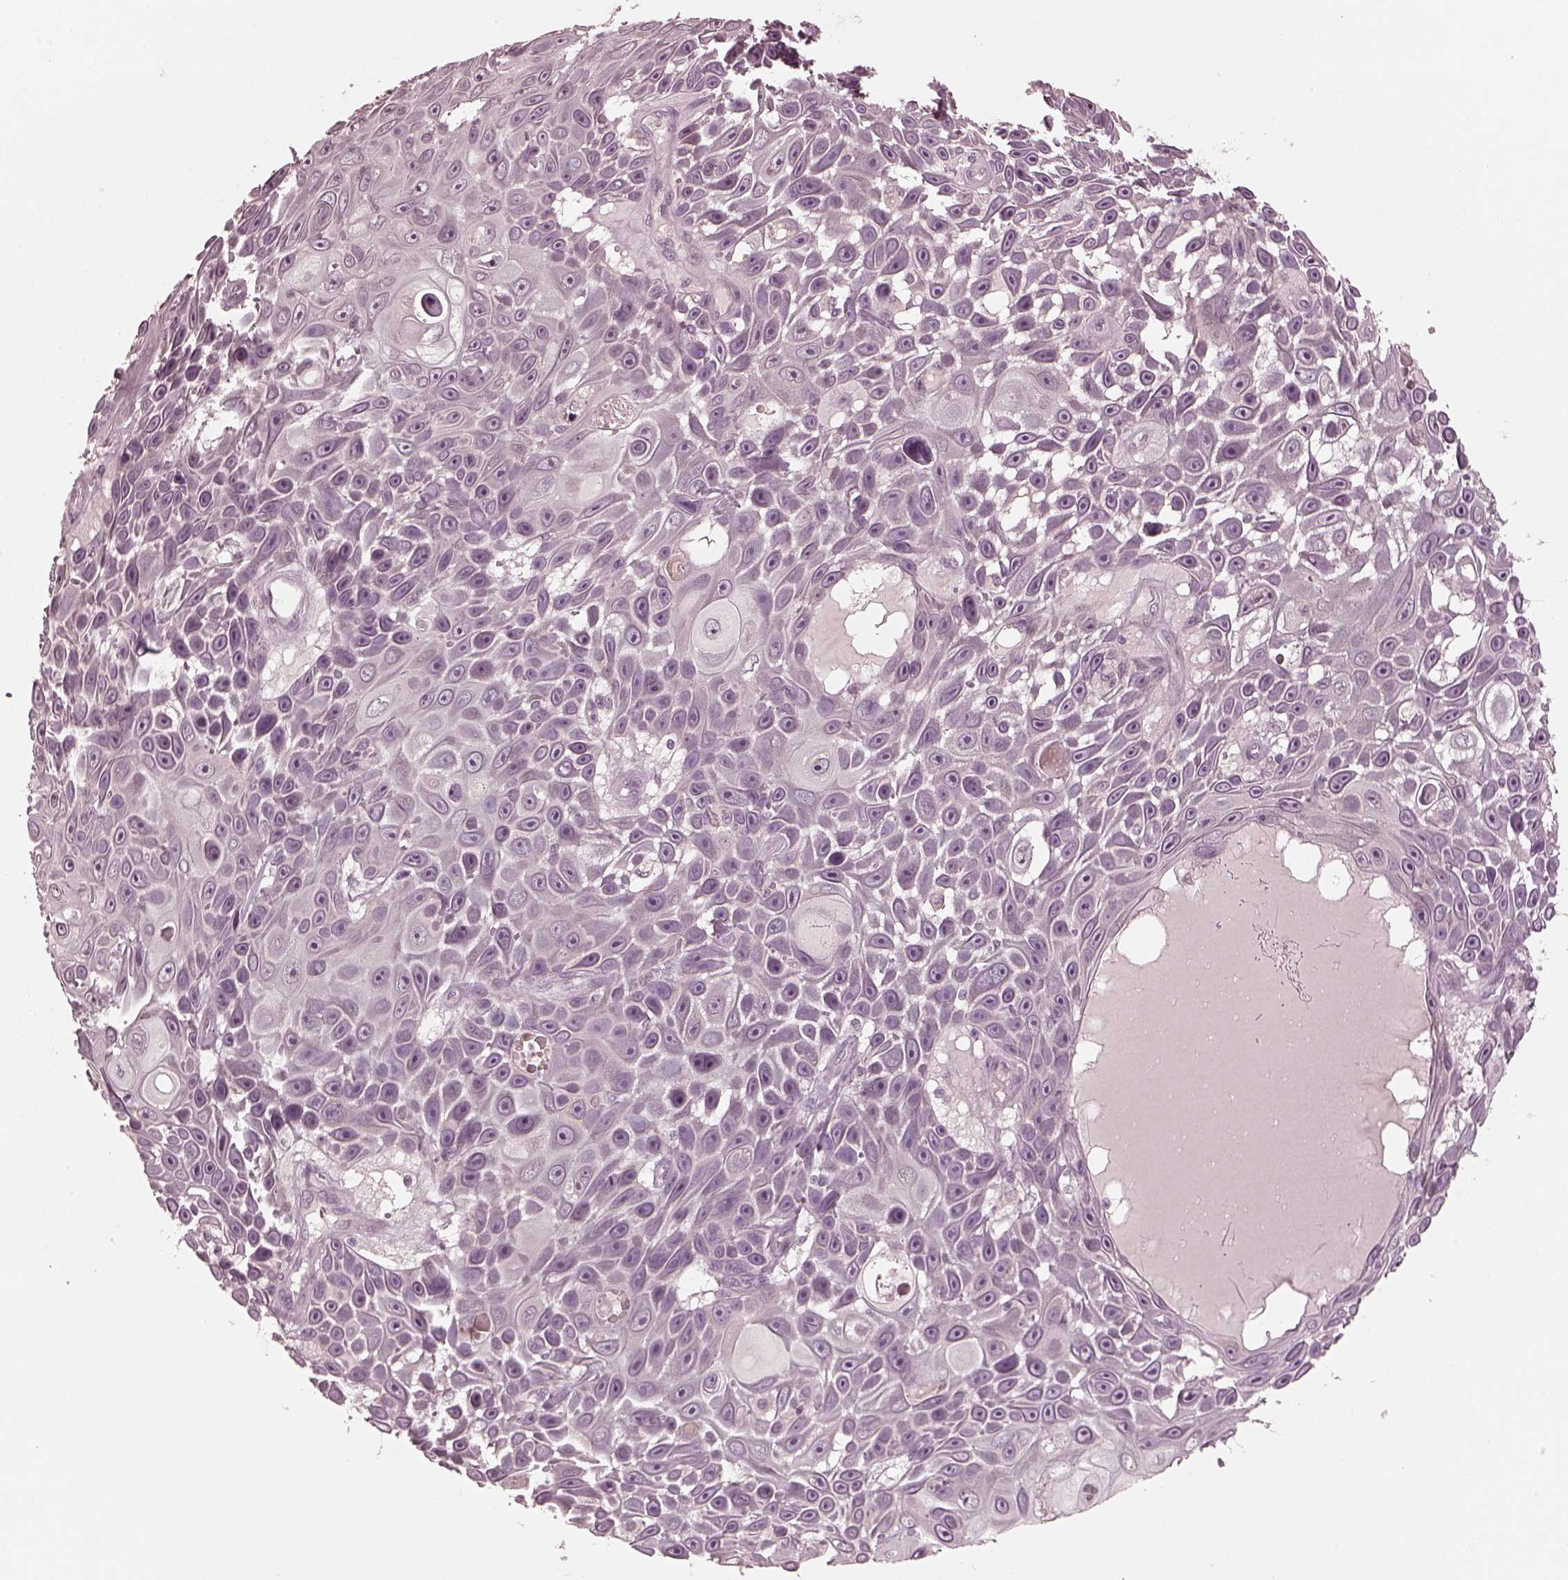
{"staining": {"intensity": "negative", "quantity": "none", "location": "none"}, "tissue": "skin cancer", "cell_type": "Tumor cells", "image_type": "cancer", "snomed": [{"axis": "morphology", "description": "Squamous cell carcinoma, NOS"}, {"axis": "topography", "description": "Skin"}], "caption": "Tumor cells are negative for brown protein staining in skin squamous cell carcinoma.", "gene": "RGS7", "patient": {"sex": "male", "age": 82}}